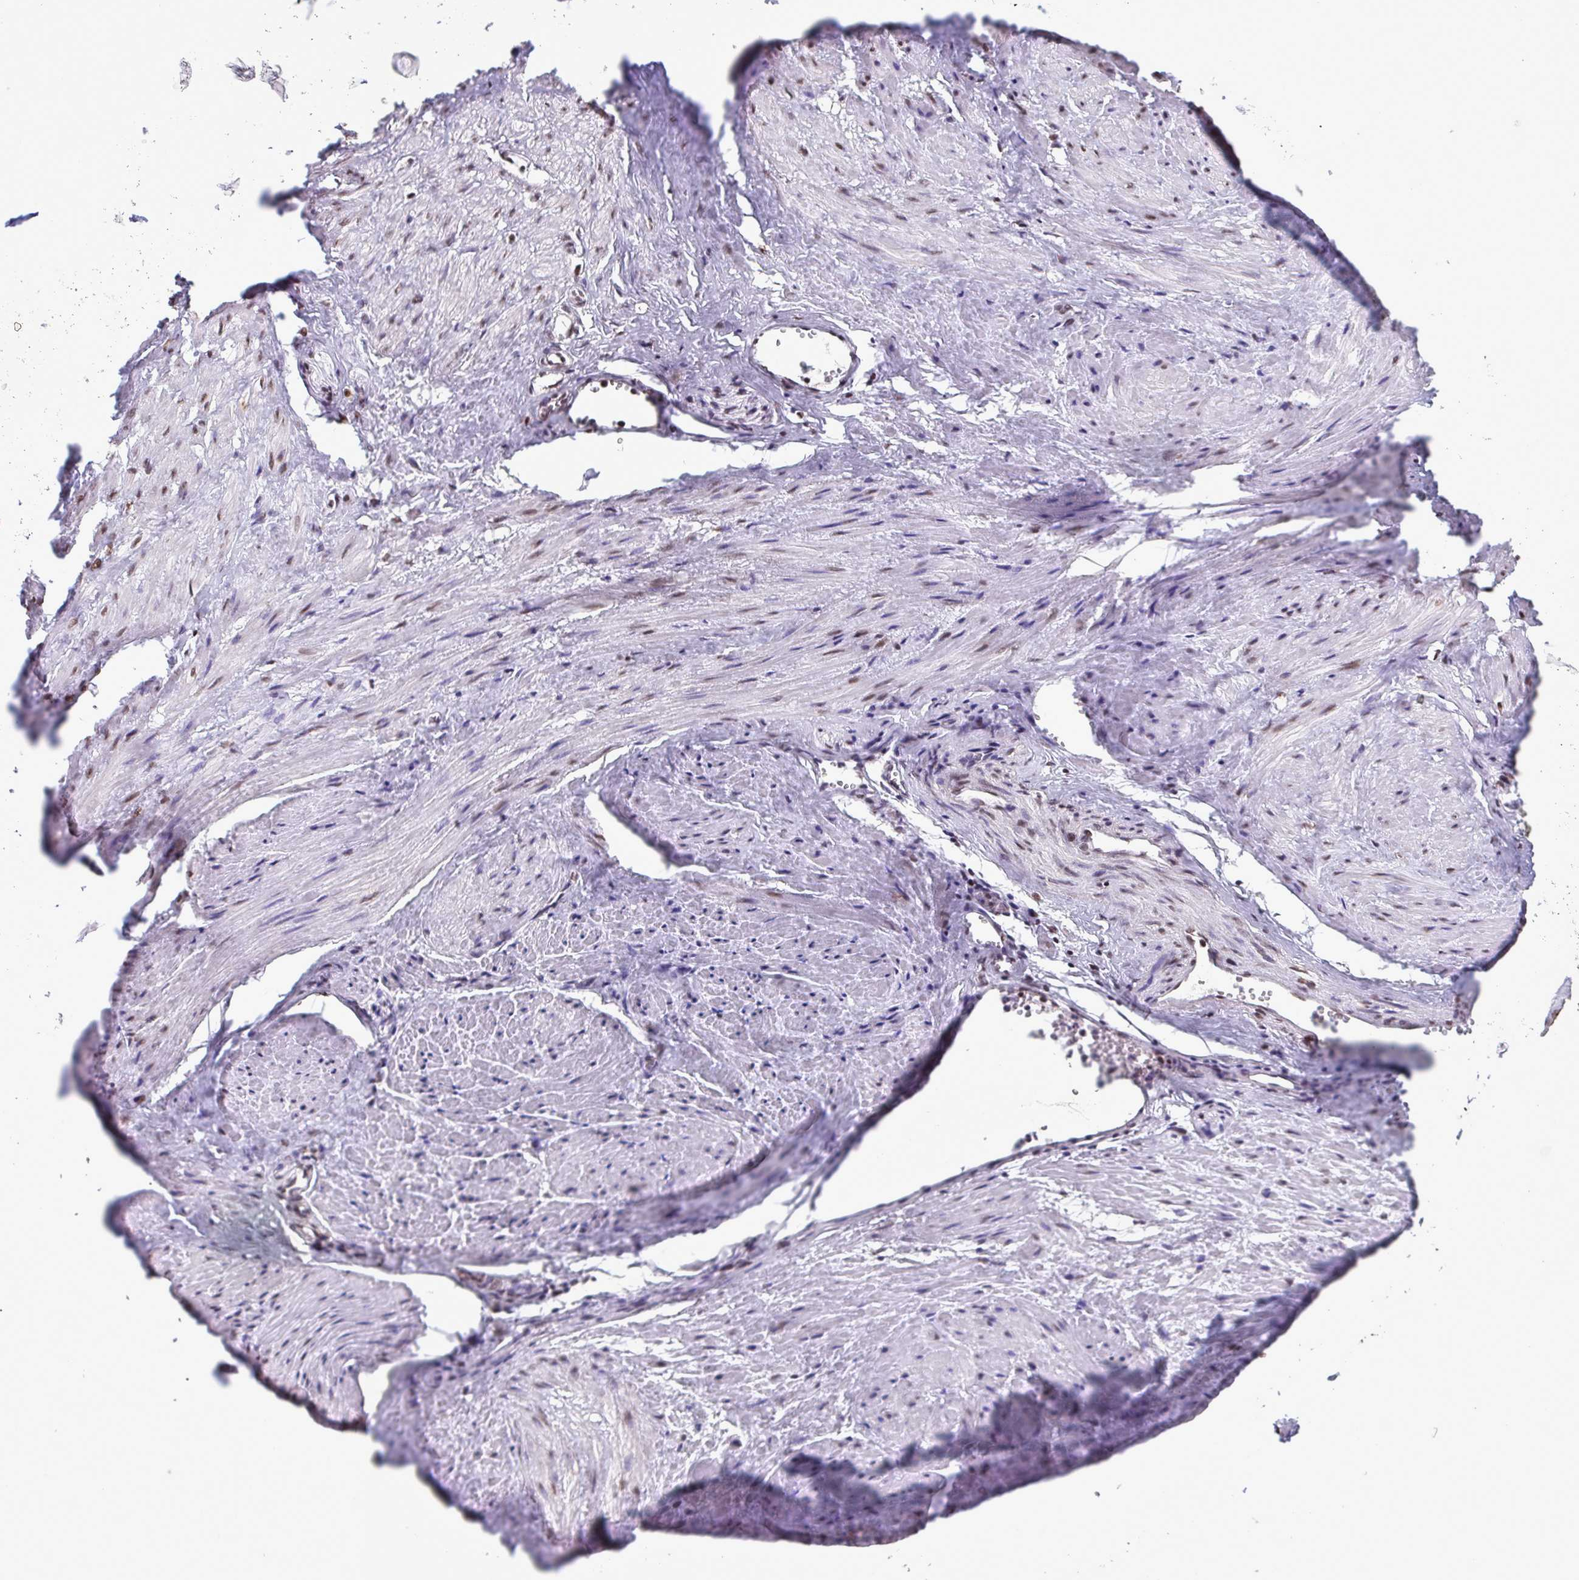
{"staining": {"intensity": "negative", "quantity": "none", "location": "none"}, "tissue": "adipose tissue", "cell_type": "Adipocytes", "image_type": "normal", "snomed": [{"axis": "morphology", "description": "Normal tissue, NOS"}, {"axis": "topography", "description": "Prostate"}, {"axis": "topography", "description": "Peripheral nerve tissue"}], "caption": "This is an IHC micrograph of unremarkable human adipose tissue. There is no staining in adipocytes.", "gene": "TIMM21", "patient": {"sex": "male", "age": 55}}